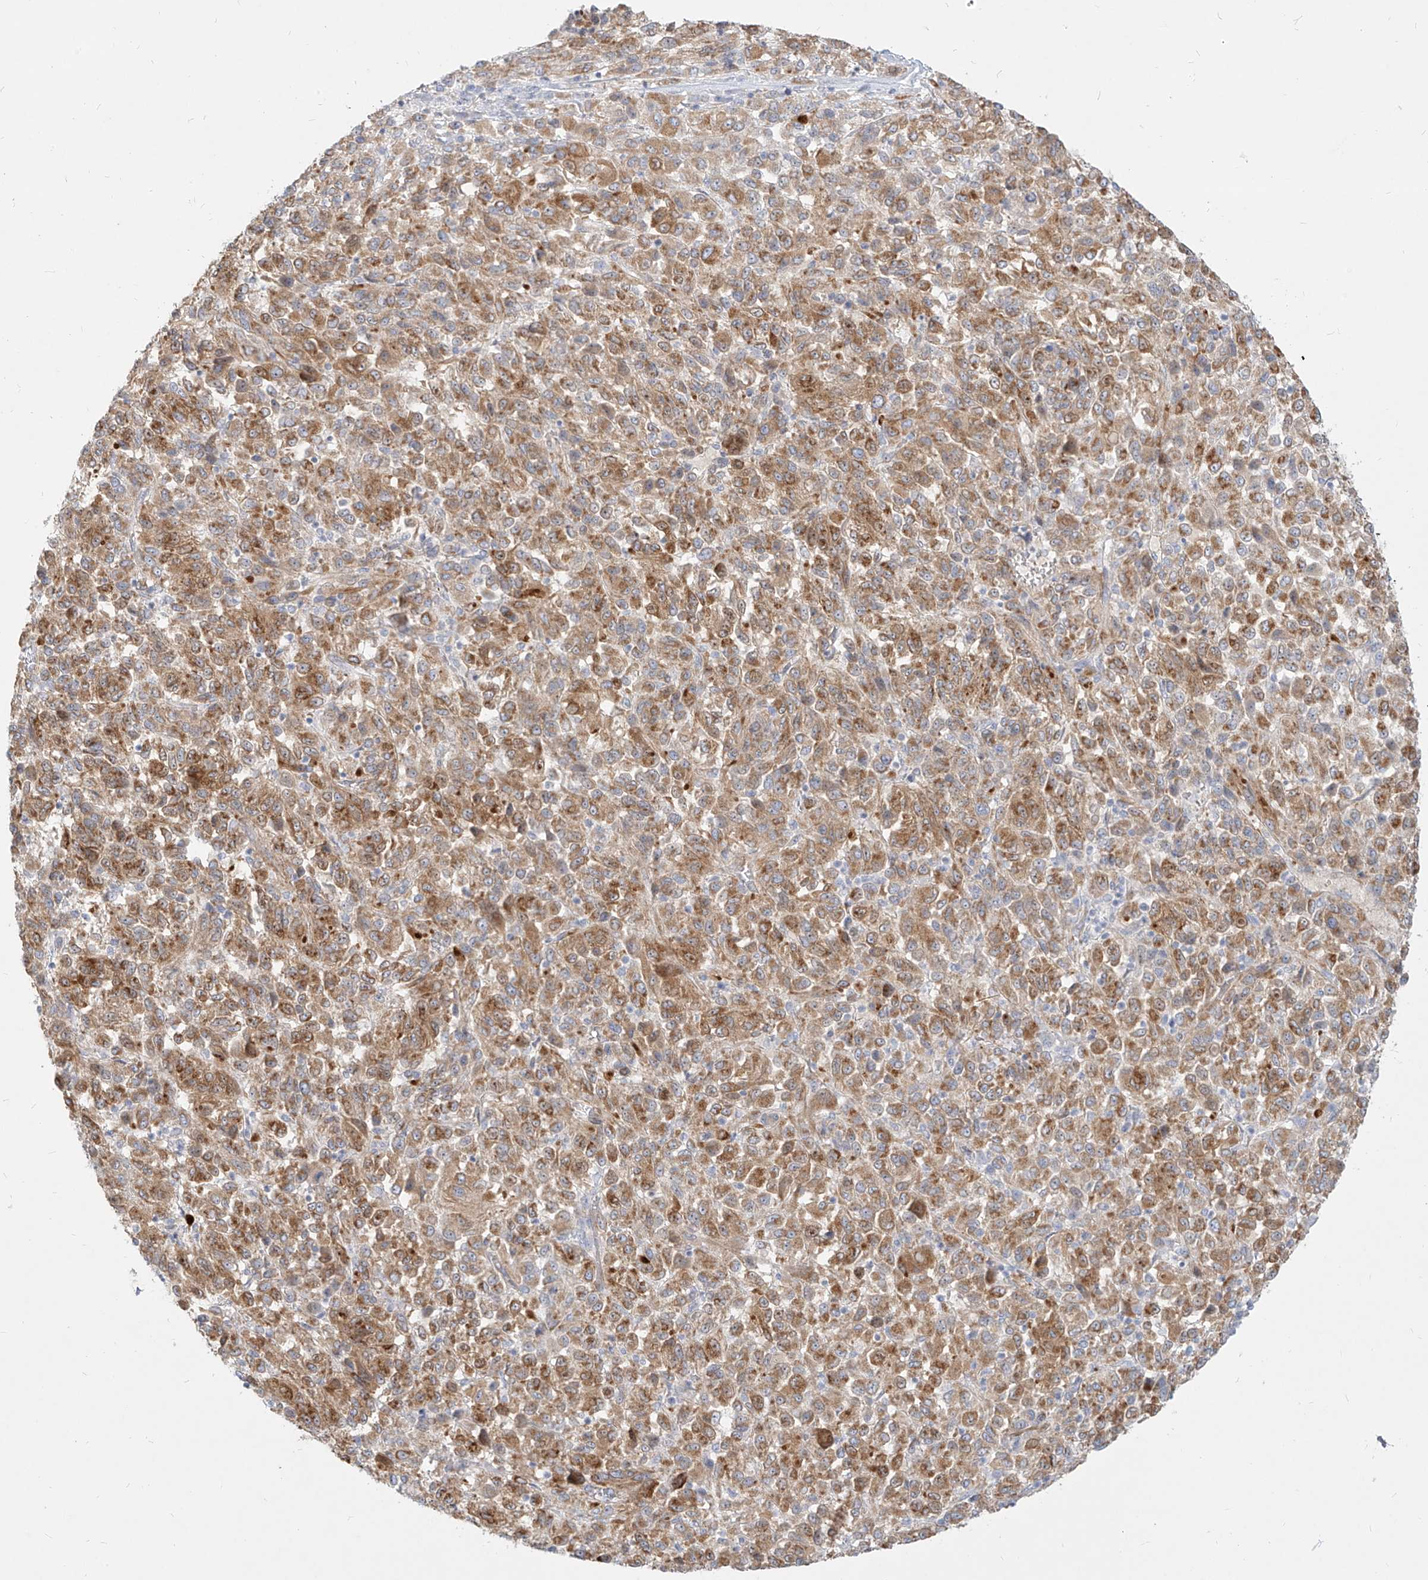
{"staining": {"intensity": "moderate", "quantity": ">75%", "location": "cytoplasmic/membranous"}, "tissue": "melanoma", "cell_type": "Tumor cells", "image_type": "cancer", "snomed": [{"axis": "morphology", "description": "Malignant melanoma, Metastatic site"}, {"axis": "topography", "description": "Lung"}], "caption": "Melanoma stained with IHC displays moderate cytoplasmic/membranous expression in approximately >75% of tumor cells.", "gene": "ITPKB", "patient": {"sex": "male", "age": 64}}